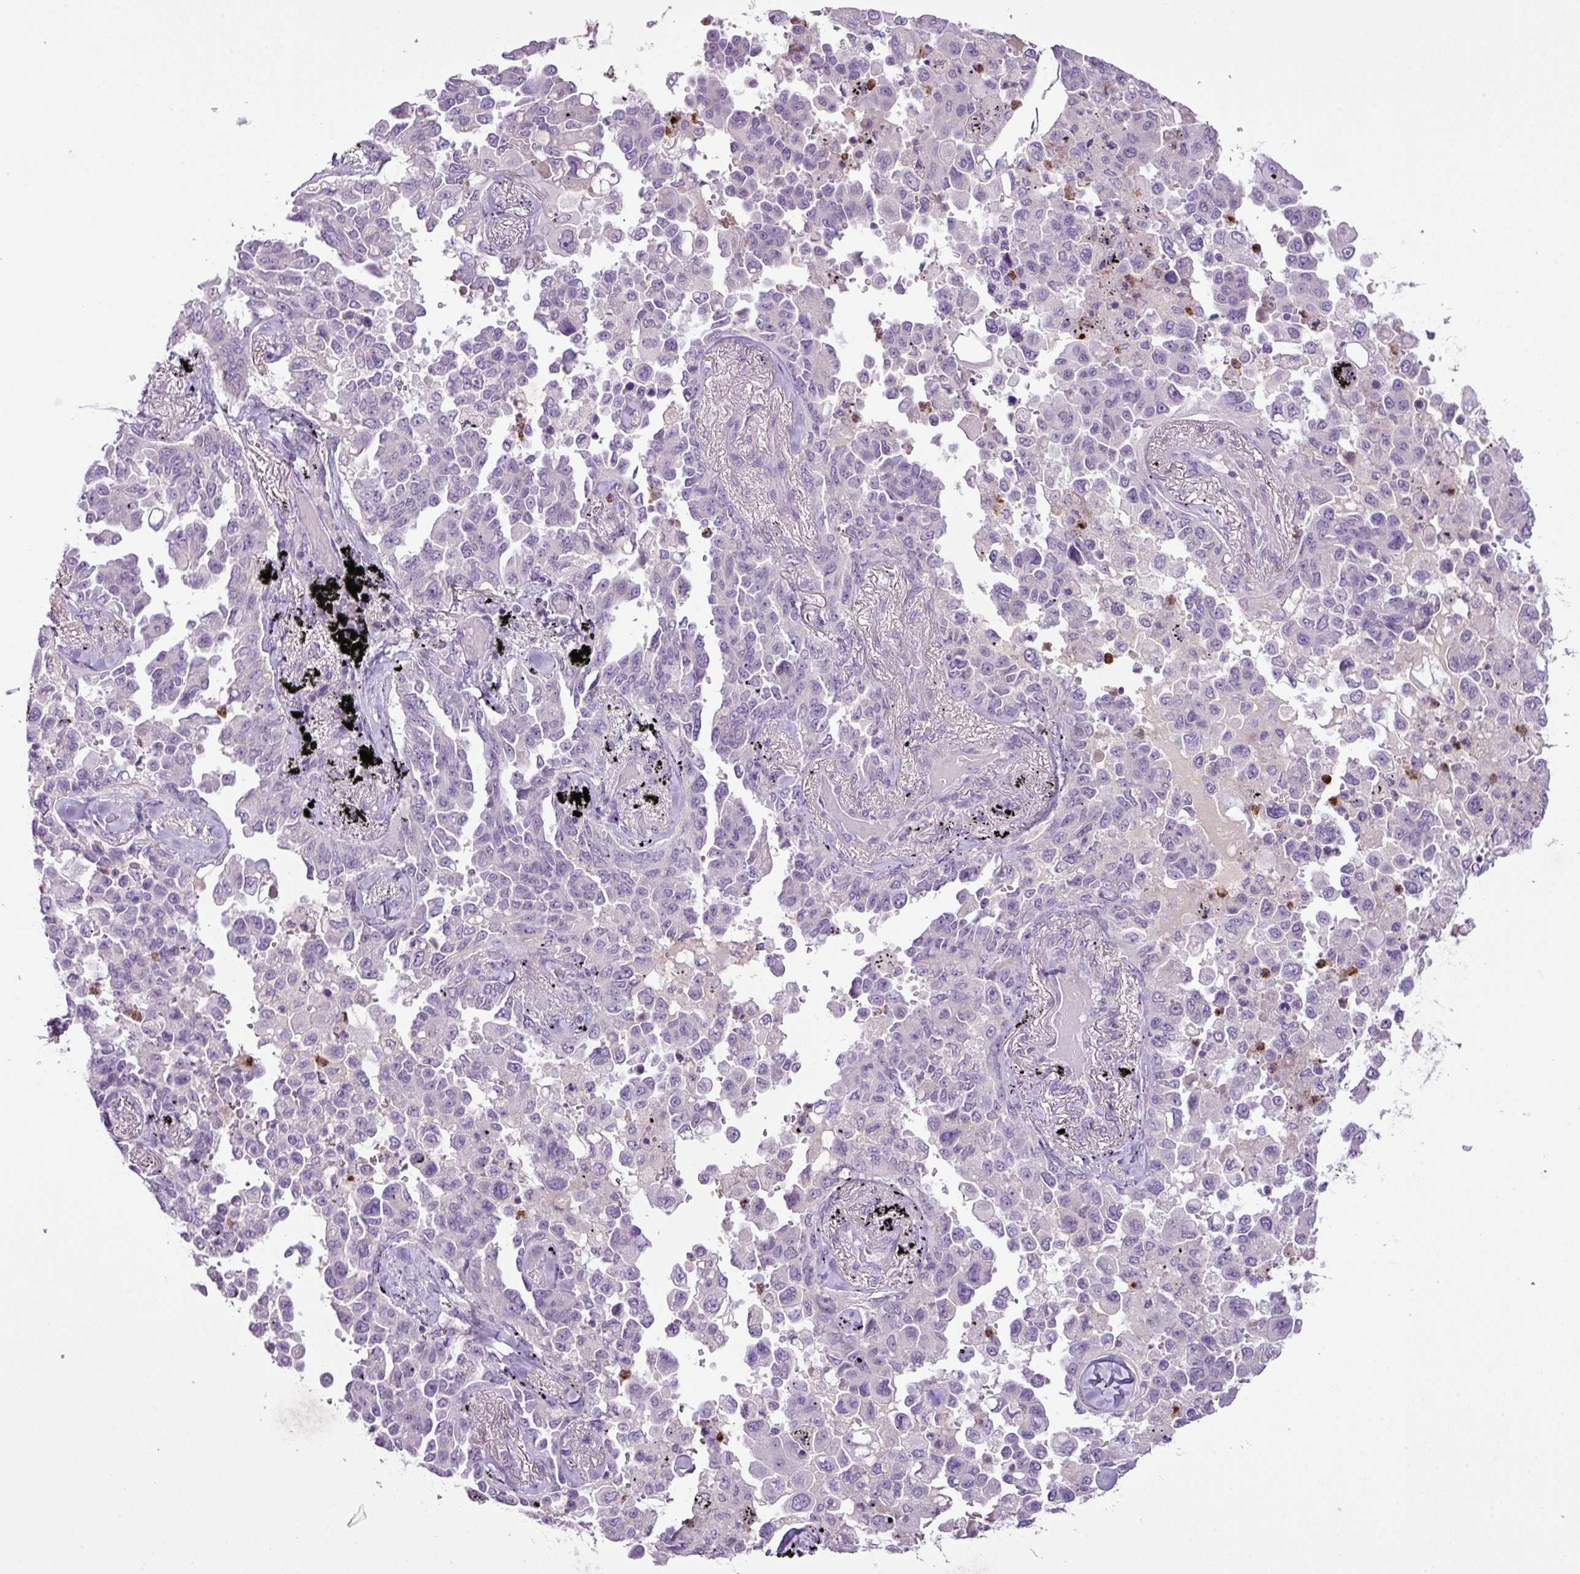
{"staining": {"intensity": "negative", "quantity": "none", "location": "none"}, "tissue": "lung cancer", "cell_type": "Tumor cells", "image_type": "cancer", "snomed": [{"axis": "morphology", "description": "Adenocarcinoma, NOS"}, {"axis": "topography", "description": "Lung"}], "caption": "Image shows no significant protein expression in tumor cells of lung cancer (adenocarcinoma). (Brightfield microscopy of DAB (3,3'-diaminobenzidine) immunohistochemistry (IHC) at high magnification).", "gene": "HTR3E", "patient": {"sex": "female", "age": 67}}